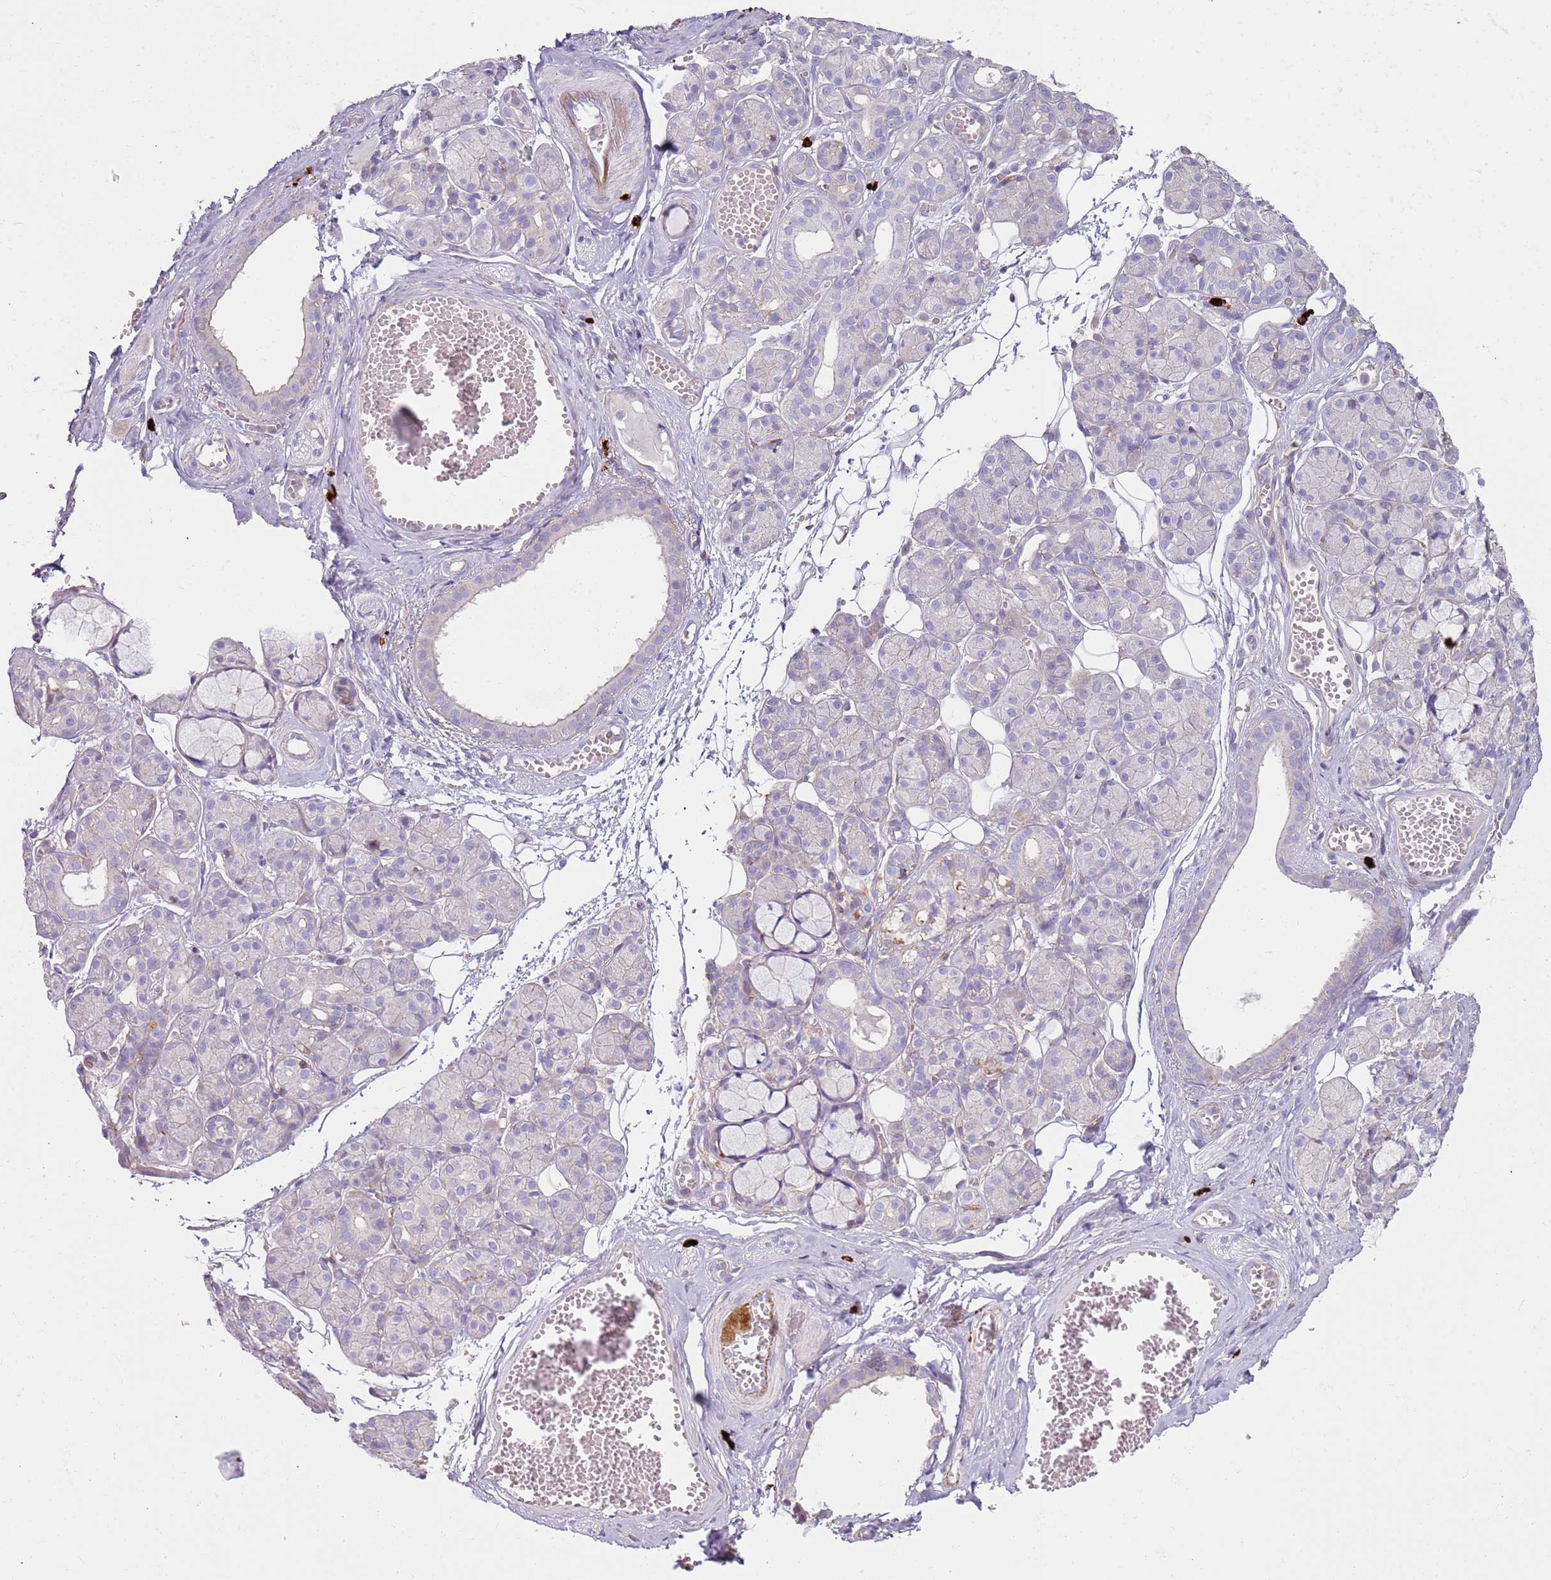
{"staining": {"intensity": "negative", "quantity": "none", "location": "none"}, "tissue": "salivary gland", "cell_type": "Glandular cells", "image_type": "normal", "snomed": [{"axis": "morphology", "description": "Normal tissue, NOS"}, {"axis": "topography", "description": "Salivary gland"}], "caption": "Salivary gland was stained to show a protein in brown. There is no significant positivity in glandular cells. (DAB immunohistochemistry, high magnification).", "gene": "FPR1", "patient": {"sex": "male", "age": 63}}